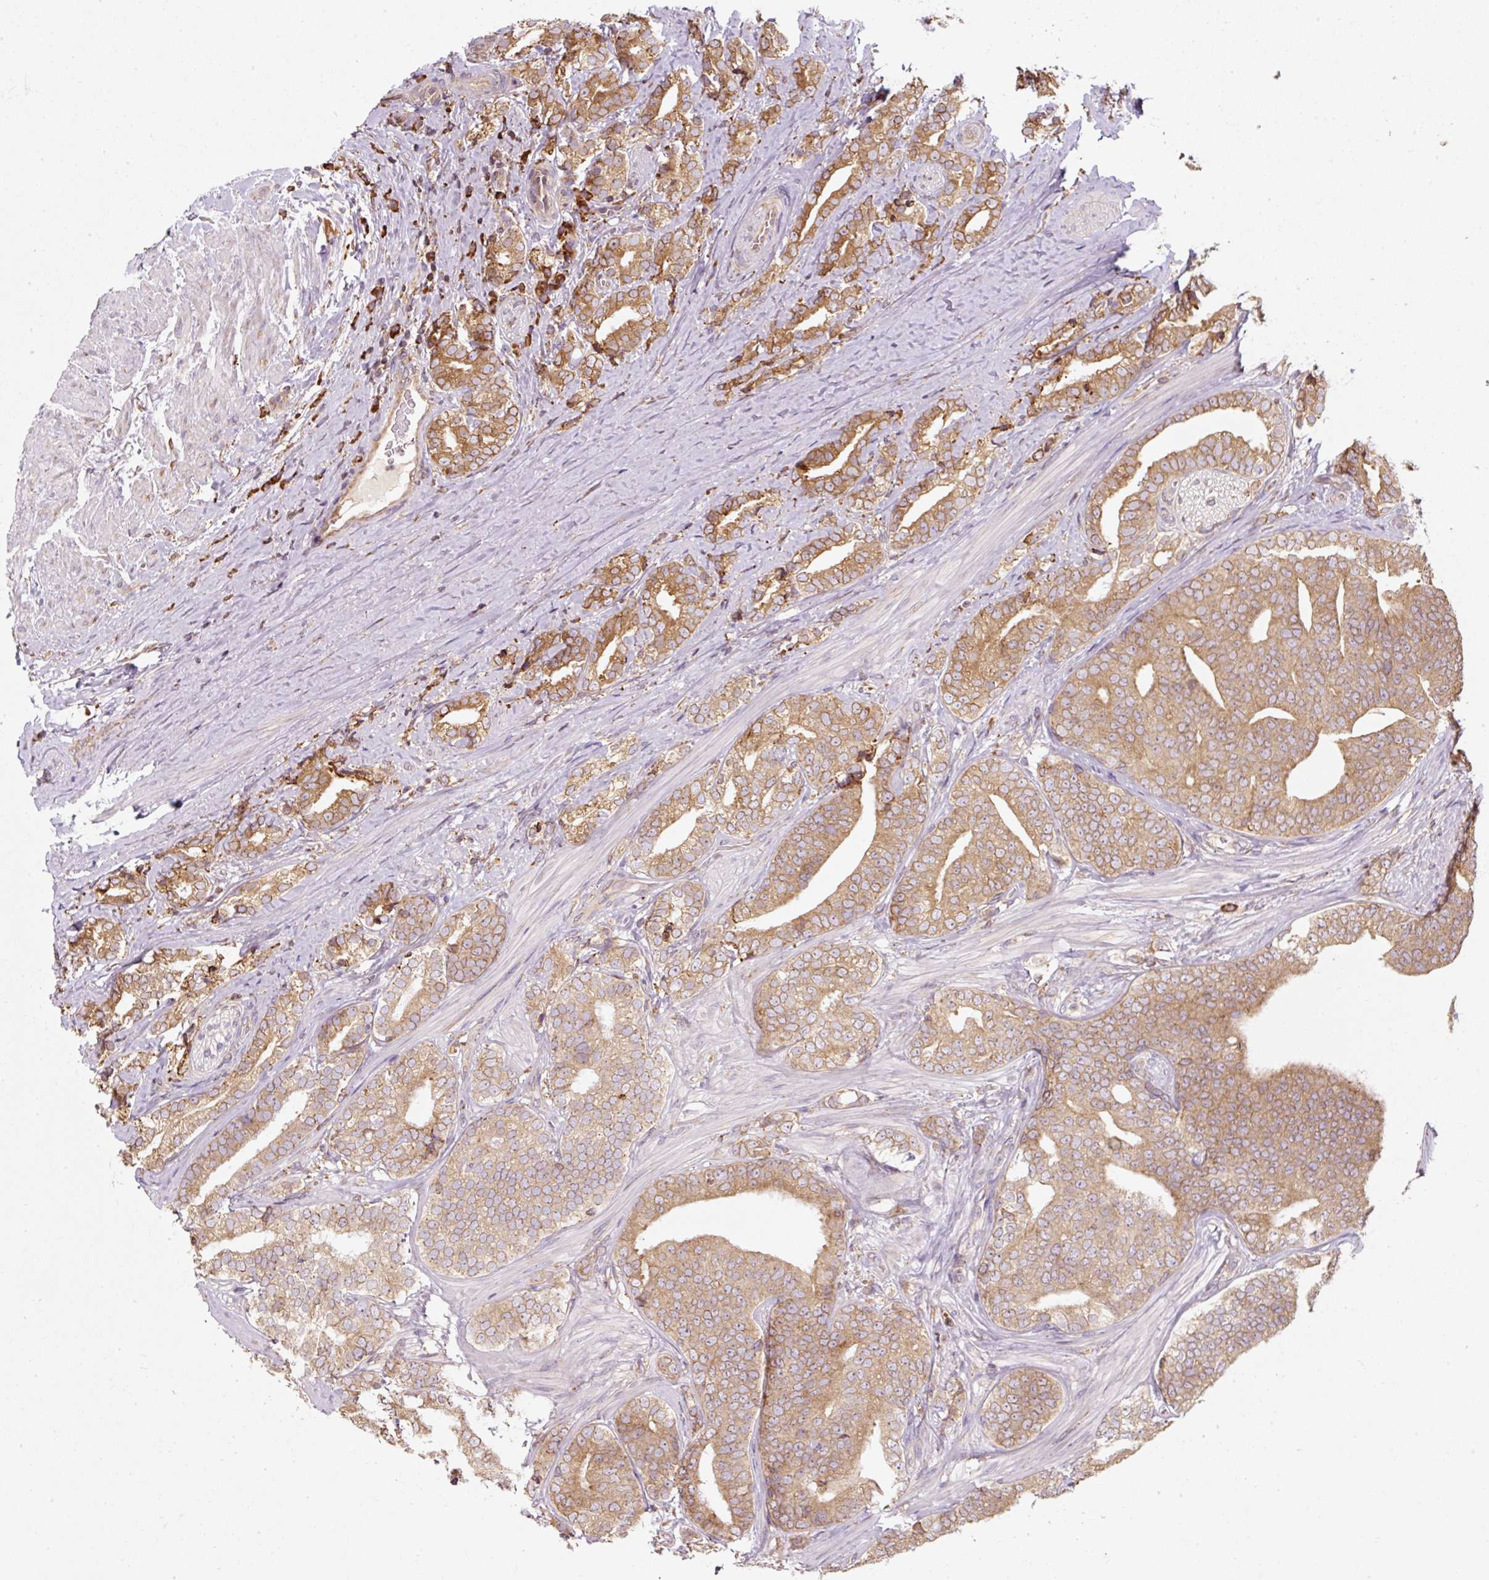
{"staining": {"intensity": "moderate", "quantity": ">75%", "location": "cytoplasmic/membranous"}, "tissue": "prostate cancer", "cell_type": "Tumor cells", "image_type": "cancer", "snomed": [{"axis": "morphology", "description": "Adenocarcinoma, High grade"}, {"axis": "topography", "description": "Prostate"}], "caption": "Immunohistochemistry (IHC) histopathology image of neoplastic tissue: high-grade adenocarcinoma (prostate) stained using immunohistochemistry shows medium levels of moderate protein expression localized specifically in the cytoplasmic/membranous of tumor cells, appearing as a cytoplasmic/membranous brown color.", "gene": "PRKCSH", "patient": {"sex": "male", "age": 72}}